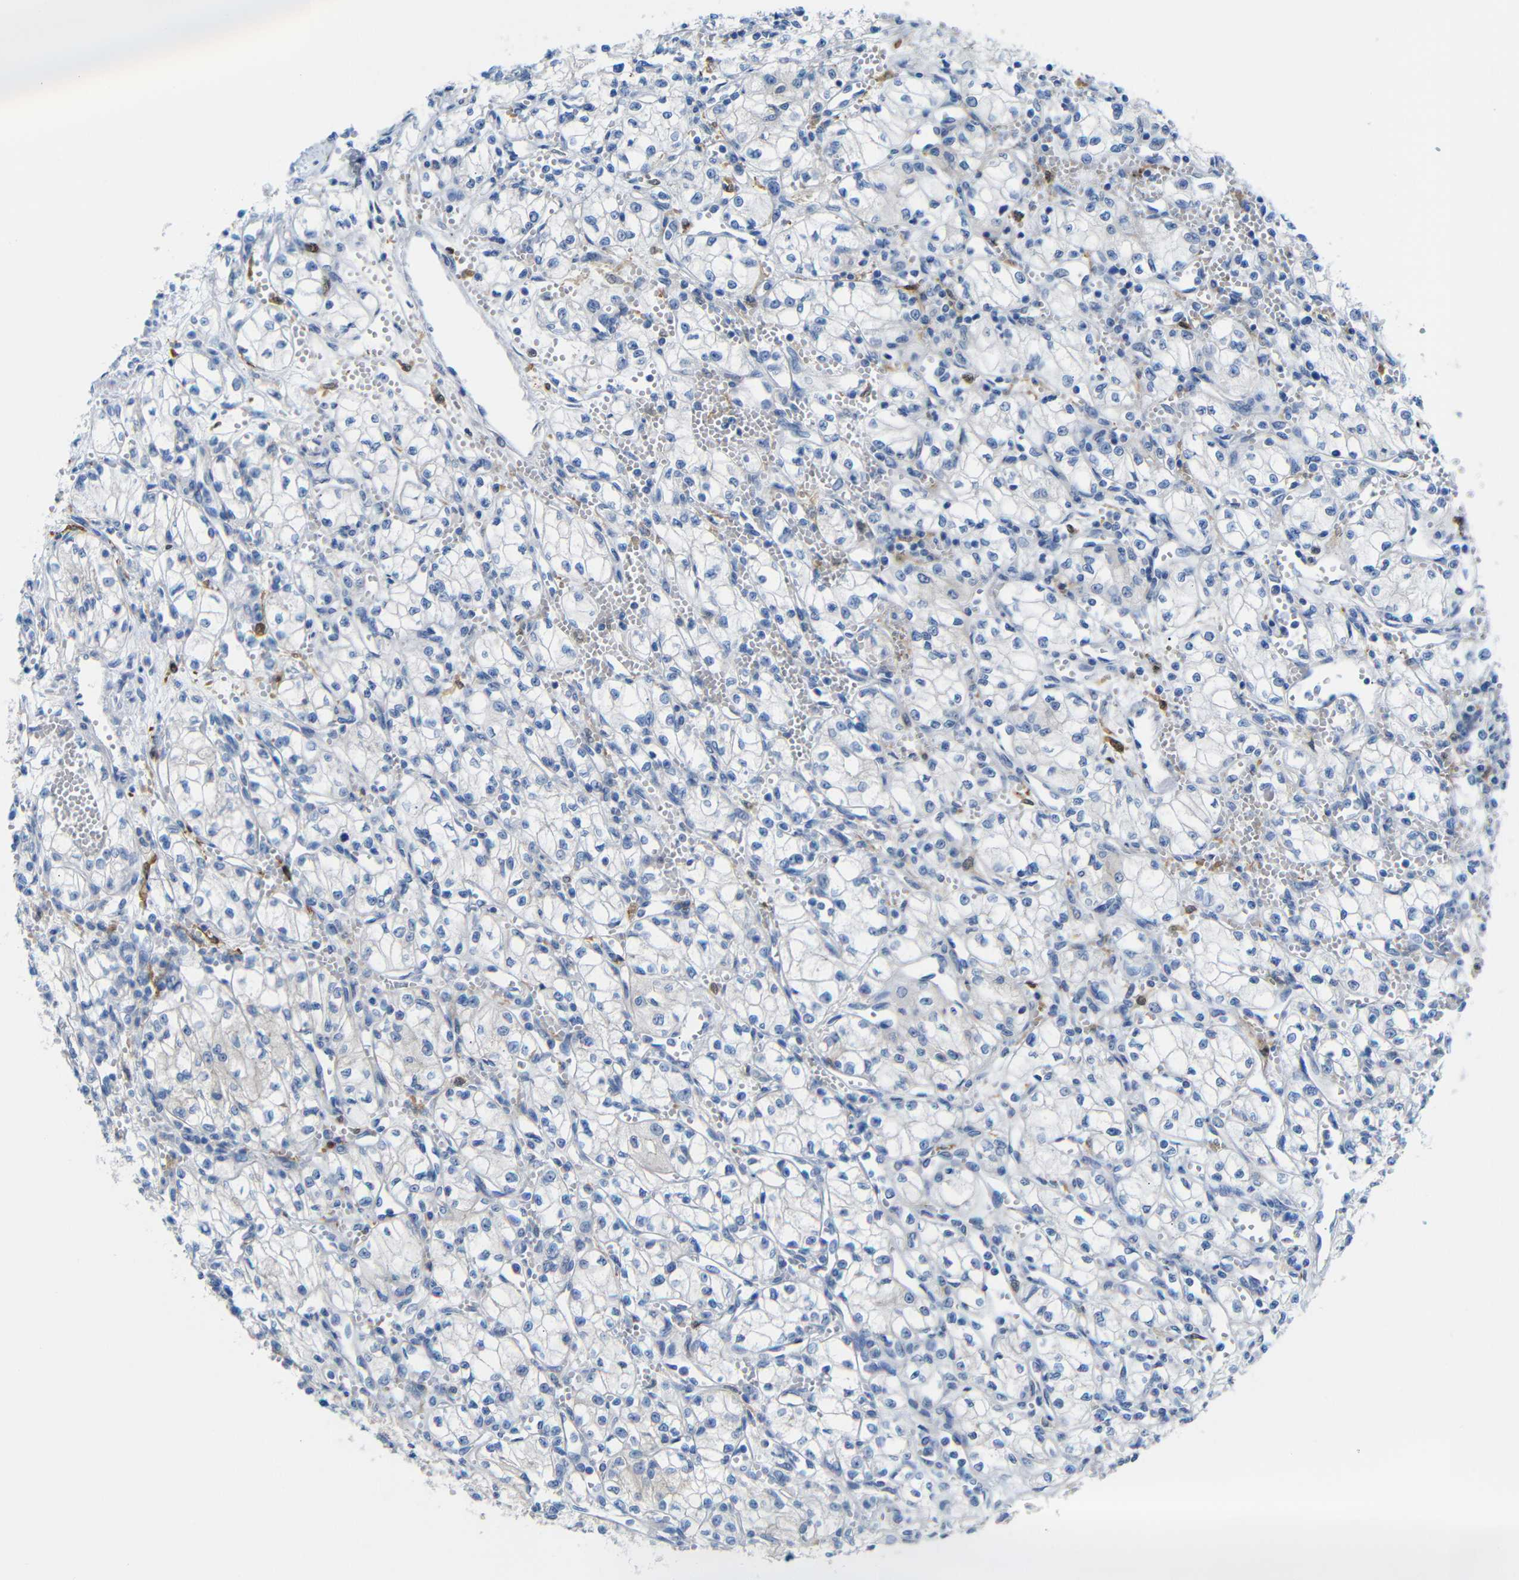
{"staining": {"intensity": "negative", "quantity": "none", "location": "none"}, "tissue": "renal cancer", "cell_type": "Tumor cells", "image_type": "cancer", "snomed": [{"axis": "morphology", "description": "Normal tissue, NOS"}, {"axis": "morphology", "description": "Adenocarcinoma, NOS"}, {"axis": "topography", "description": "Kidney"}], "caption": "The histopathology image displays no staining of tumor cells in renal cancer.", "gene": "C1orf210", "patient": {"sex": "male", "age": 59}}